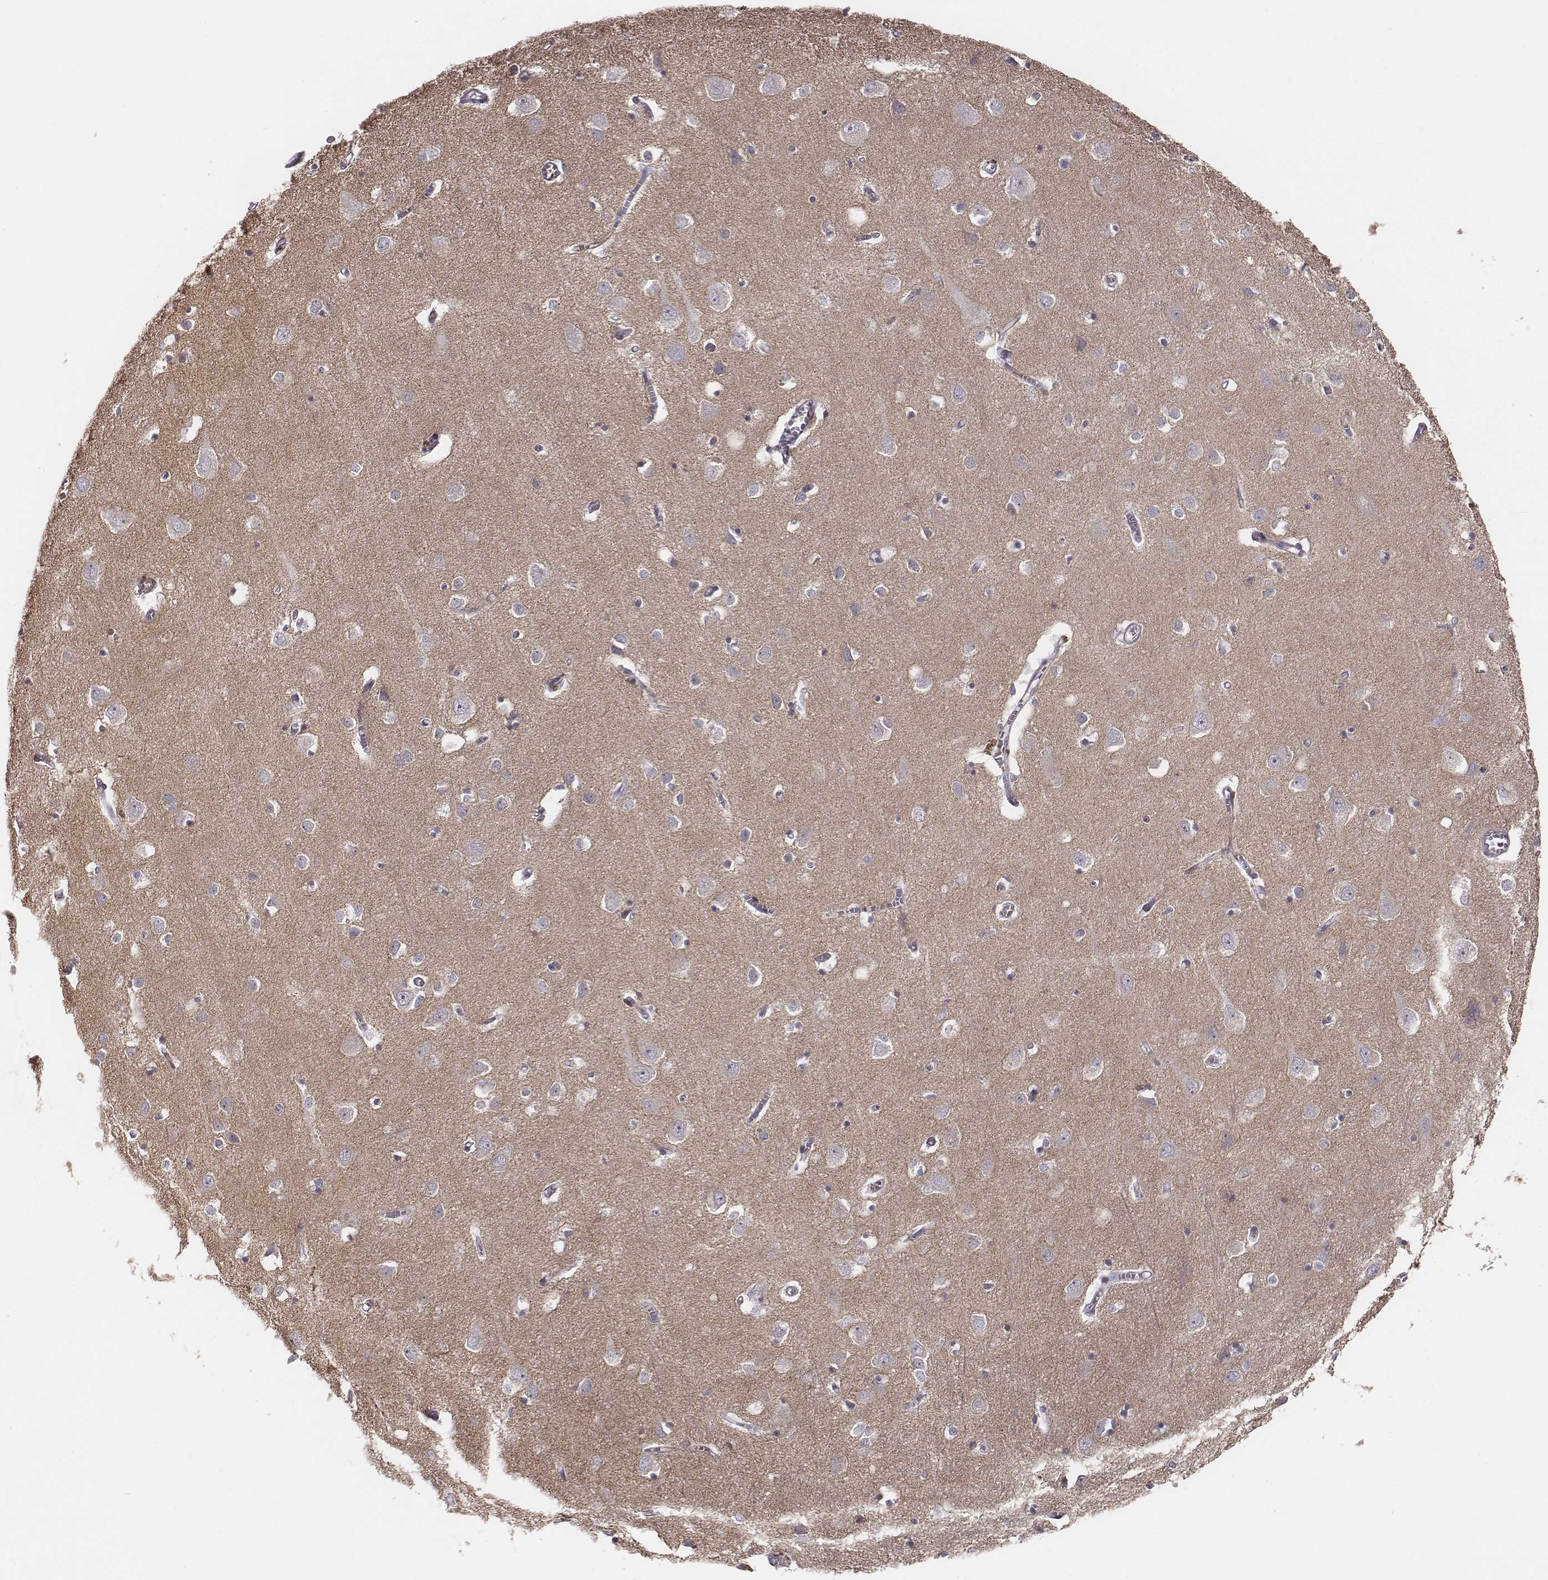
{"staining": {"intensity": "negative", "quantity": "none", "location": "none"}, "tissue": "cerebral cortex", "cell_type": "Endothelial cells", "image_type": "normal", "snomed": [{"axis": "morphology", "description": "Normal tissue, NOS"}, {"axis": "topography", "description": "Cerebral cortex"}], "caption": "This is an IHC micrograph of unremarkable cerebral cortex. There is no expression in endothelial cells.", "gene": "PRKCZ", "patient": {"sex": "male", "age": 70}}